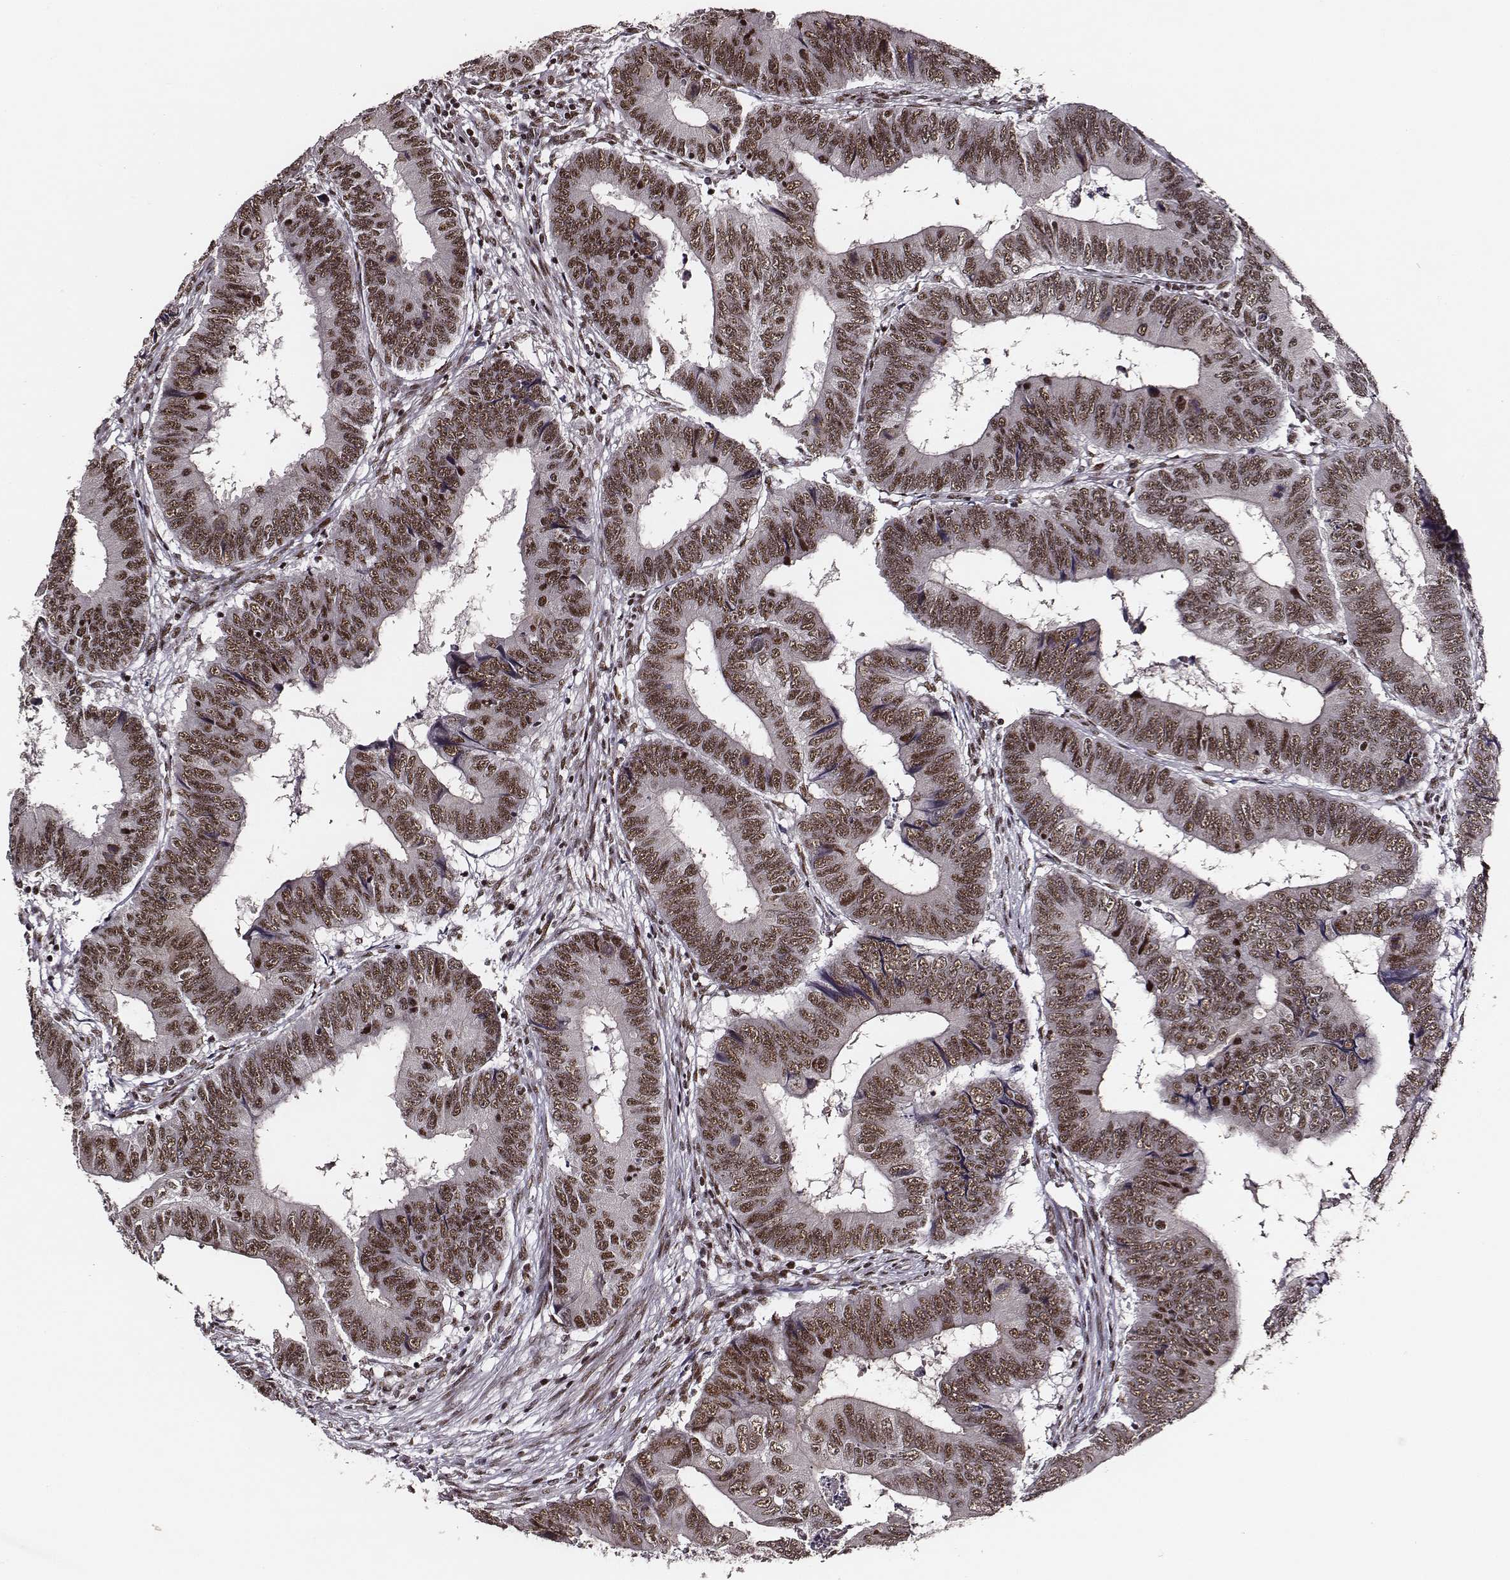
{"staining": {"intensity": "moderate", "quantity": ">75%", "location": "nuclear"}, "tissue": "colorectal cancer", "cell_type": "Tumor cells", "image_type": "cancer", "snomed": [{"axis": "morphology", "description": "Adenocarcinoma, NOS"}, {"axis": "topography", "description": "Colon"}], "caption": "Protein expression analysis of human colorectal cancer reveals moderate nuclear positivity in approximately >75% of tumor cells.", "gene": "PPARA", "patient": {"sex": "male", "age": 53}}